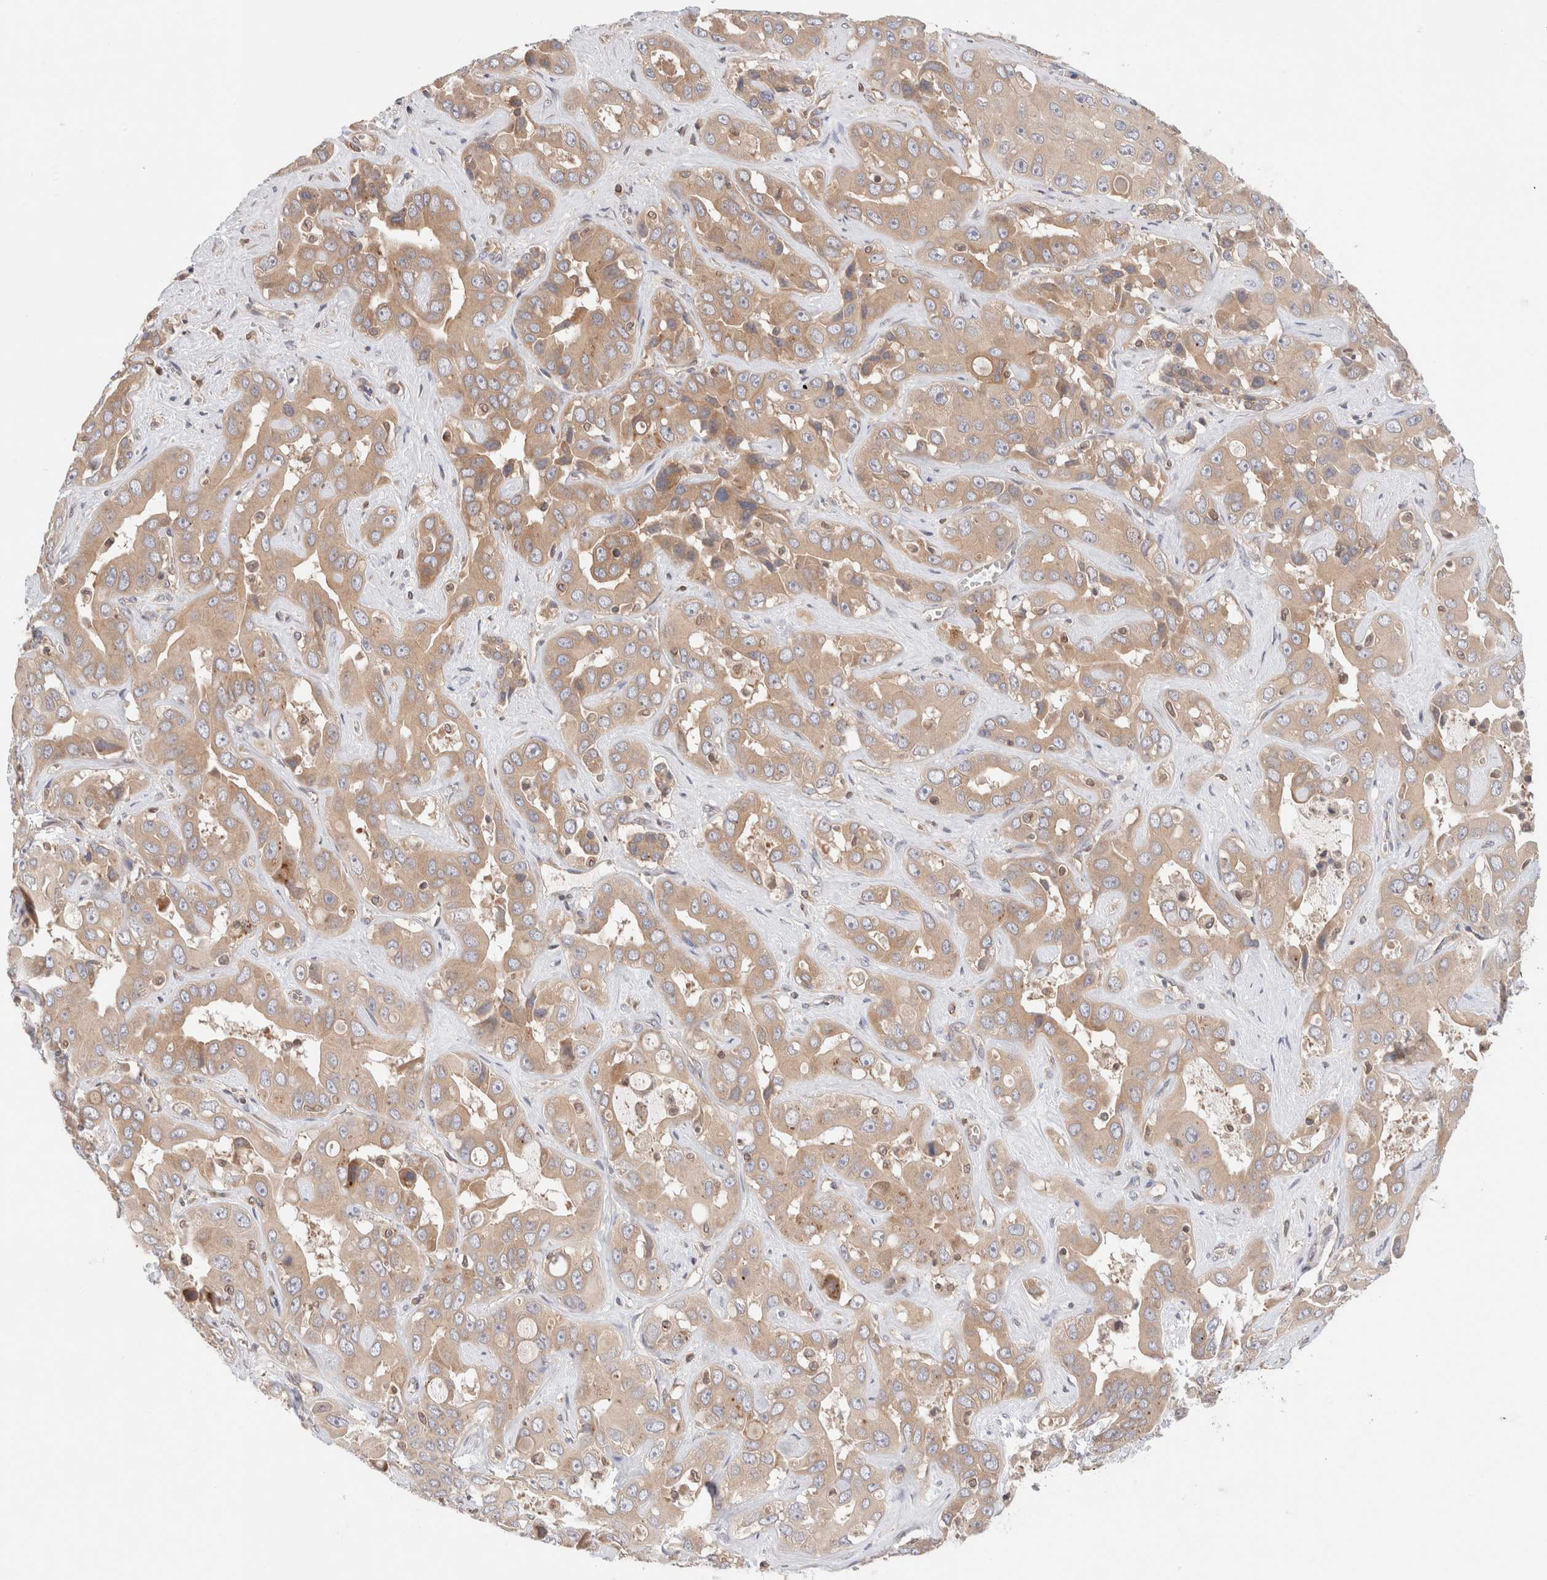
{"staining": {"intensity": "moderate", "quantity": ">75%", "location": "cytoplasmic/membranous"}, "tissue": "liver cancer", "cell_type": "Tumor cells", "image_type": "cancer", "snomed": [{"axis": "morphology", "description": "Cholangiocarcinoma"}, {"axis": "topography", "description": "Liver"}], "caption": "This is a photomicrograph of immunohistochemistry (IHC) staining of cholangiocarcinoma (liver), which shows moderate positivity in the cytoplasmic/membranous of tumor cells.", "gene": "SIKE1", "patient": {"sex": "female", "age": 52}}